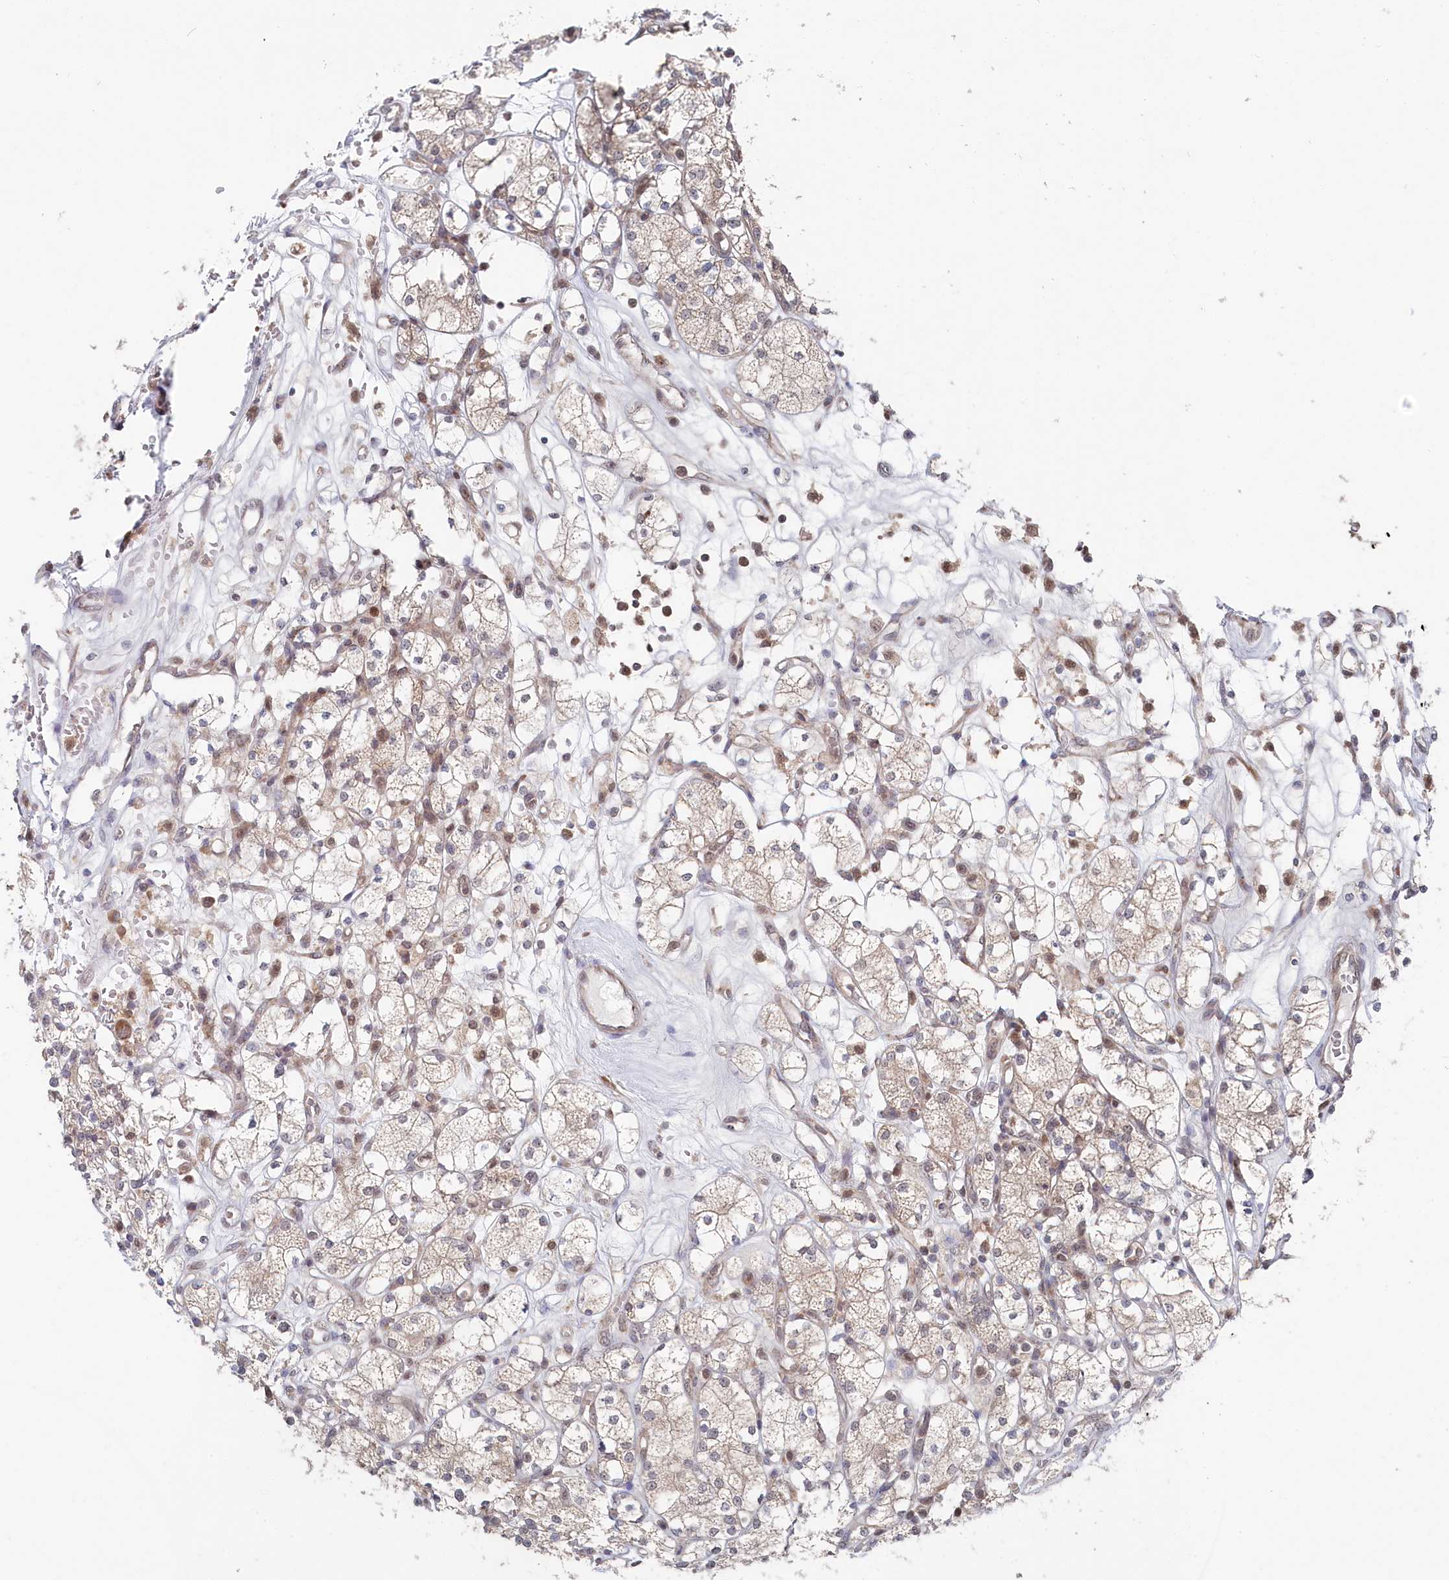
{"staining": {"intensity": "weak", "quantity": "25%-75%", "location": "cytoplasmic/membranous"}, "tissue": "renal cancer", "cell_type": "Tumor cells", "image_type": "cancer", "snomed": [{"axis": "morphology", "description": "Adenocarcinoma, NOS"}, {"axis": "topography", "description": "Kidney"}], "caption": "Weak cytoplasmic/membranous expression for a protein is identified in approximately 25%-75% of tumor cells of renal adenocarcinoma using IHC.", "gene": "WAPL", "patient": {"sex": "male", "age": 77}}